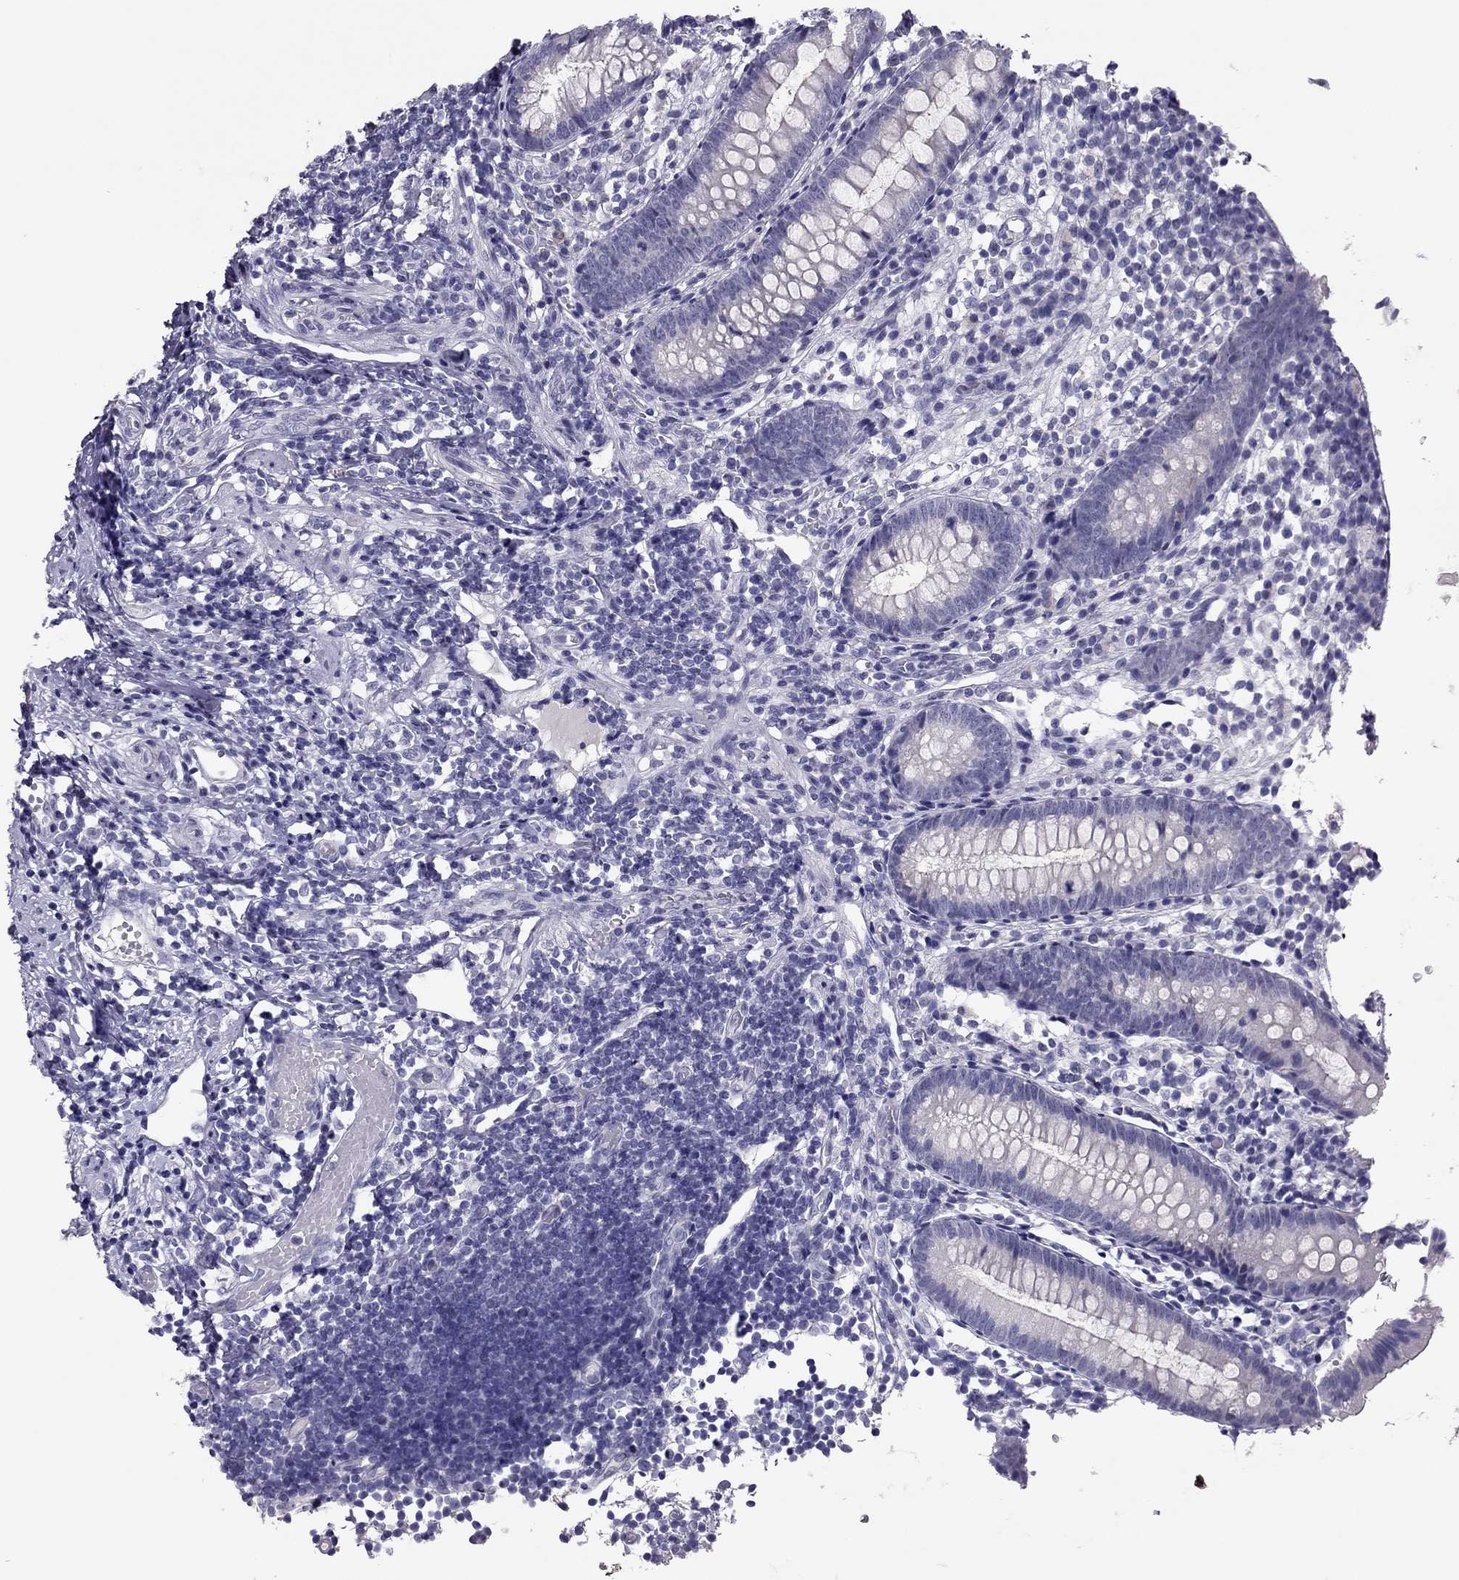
{"staining": {"intensity": "negative", "quantity": "none", "location": "none"}, "tissue": "appendix", "cell_type": "Glandular cells", "image_type": "normal", "snomed": [{"axis": "morphology", "description": "Normal tissue, NOS"}, {"axis": "topography", "description": "Appendix"}], "caption": "There is no significant expression in glandular cells of appendix. (Stains: DAB IHC with hematoxylin counter stain, Microscopy: brightfield microscopy at high magnification).", "gene": "RHO", "patient": {"sex": "female", "age": 40}}